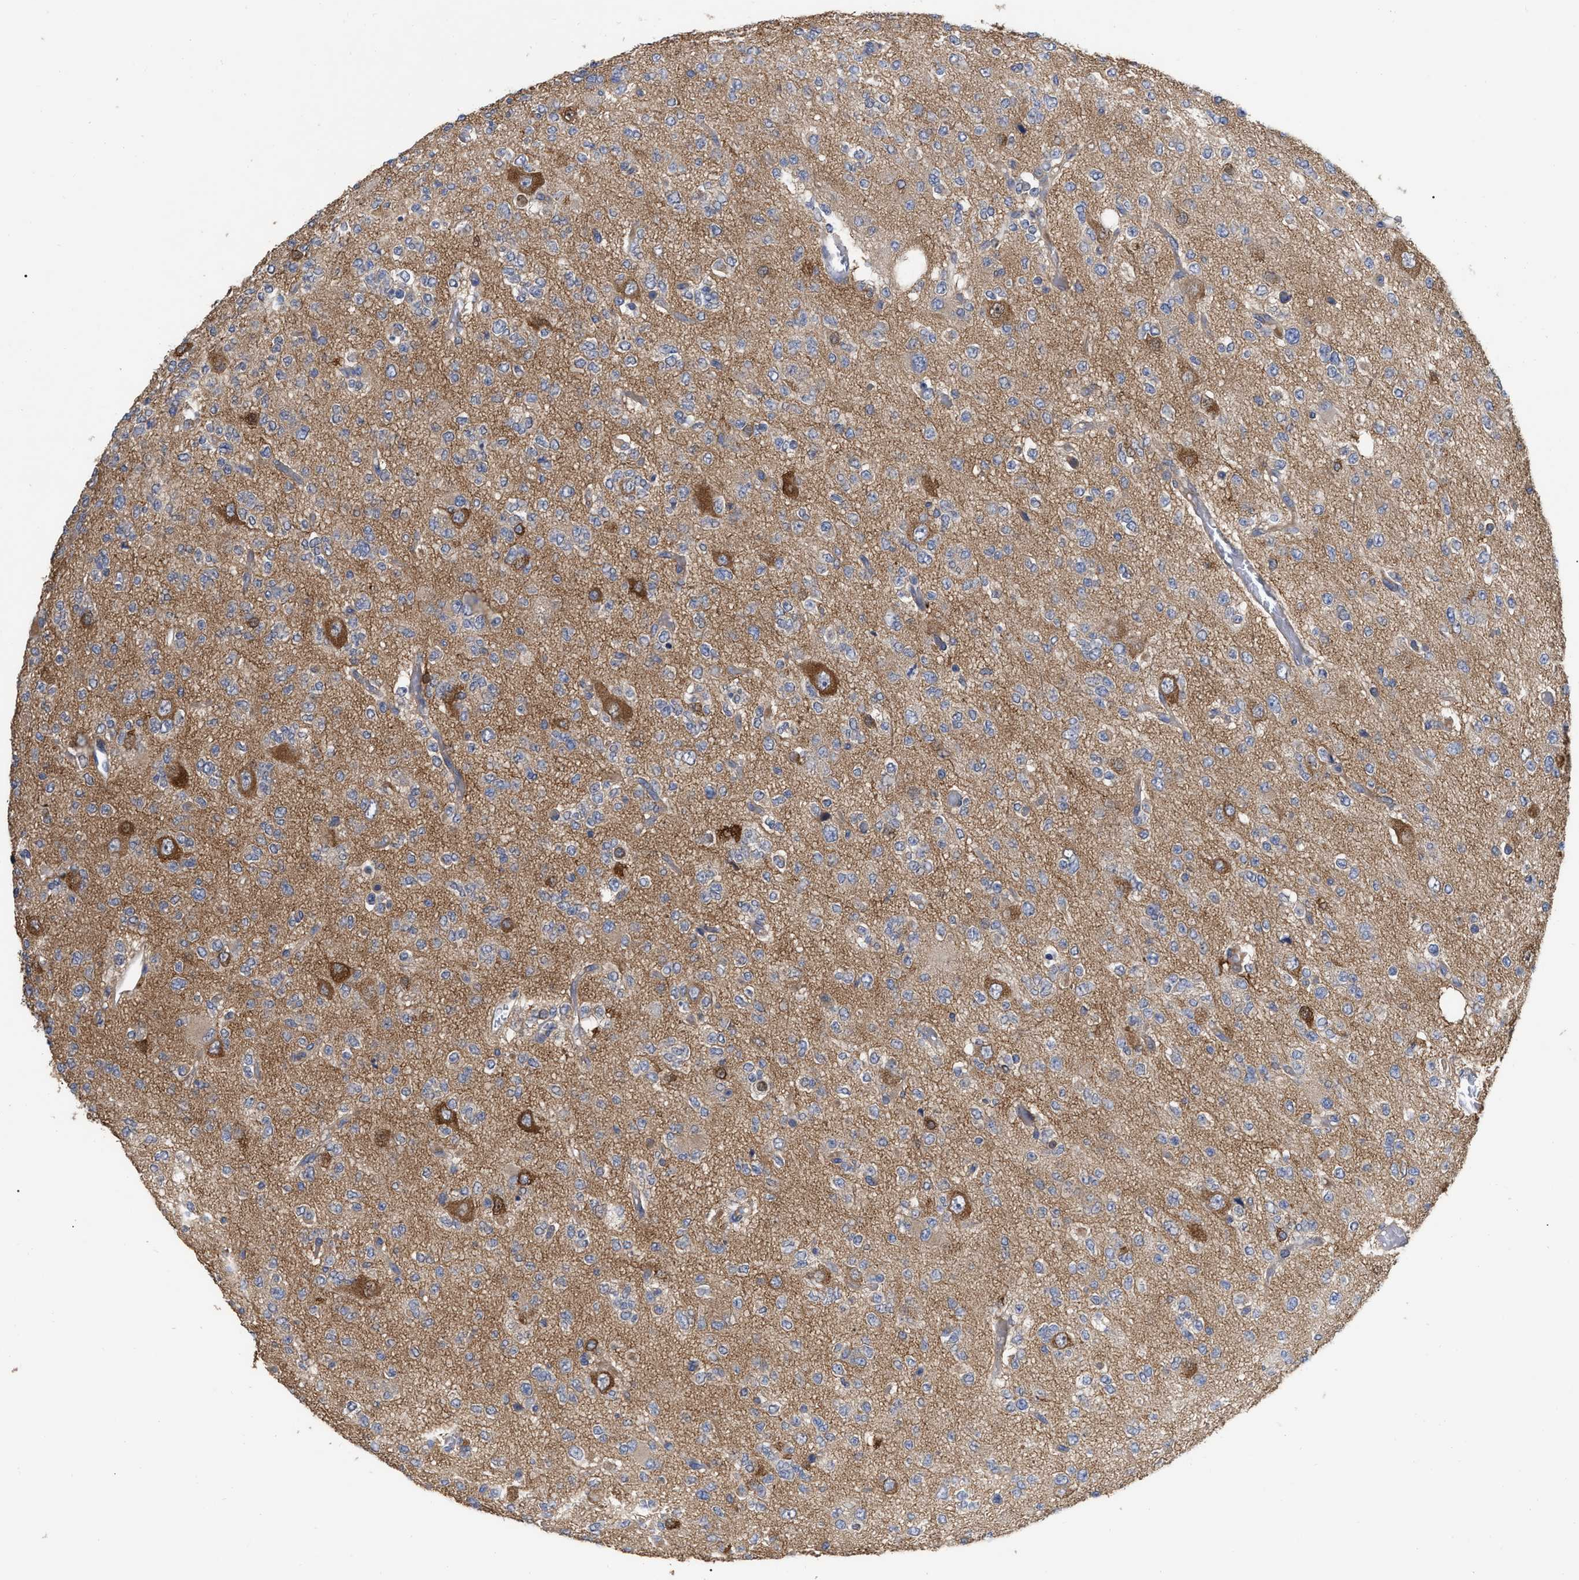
{"staining": {"intensity": "weak", "quantity": "25%-75%", "location": "cytoplasmic/membranous"}, "tissue": "glioma", "cell_type": "Tumor cells", "image_type": "cancer", "snomed": [{"axis": "morphology", "description": "Glioma, malignant, Low grade"}, {"axis": "topography", "description": "Brain"}], "caption": "Protein expression analysis of glioma demonstrates weak cytoplasmic/membranous expression in about 25%-75% of tumor cells.", "gene": "RAP1GDS1", "patient": {"sex": "male", "age": 38}}